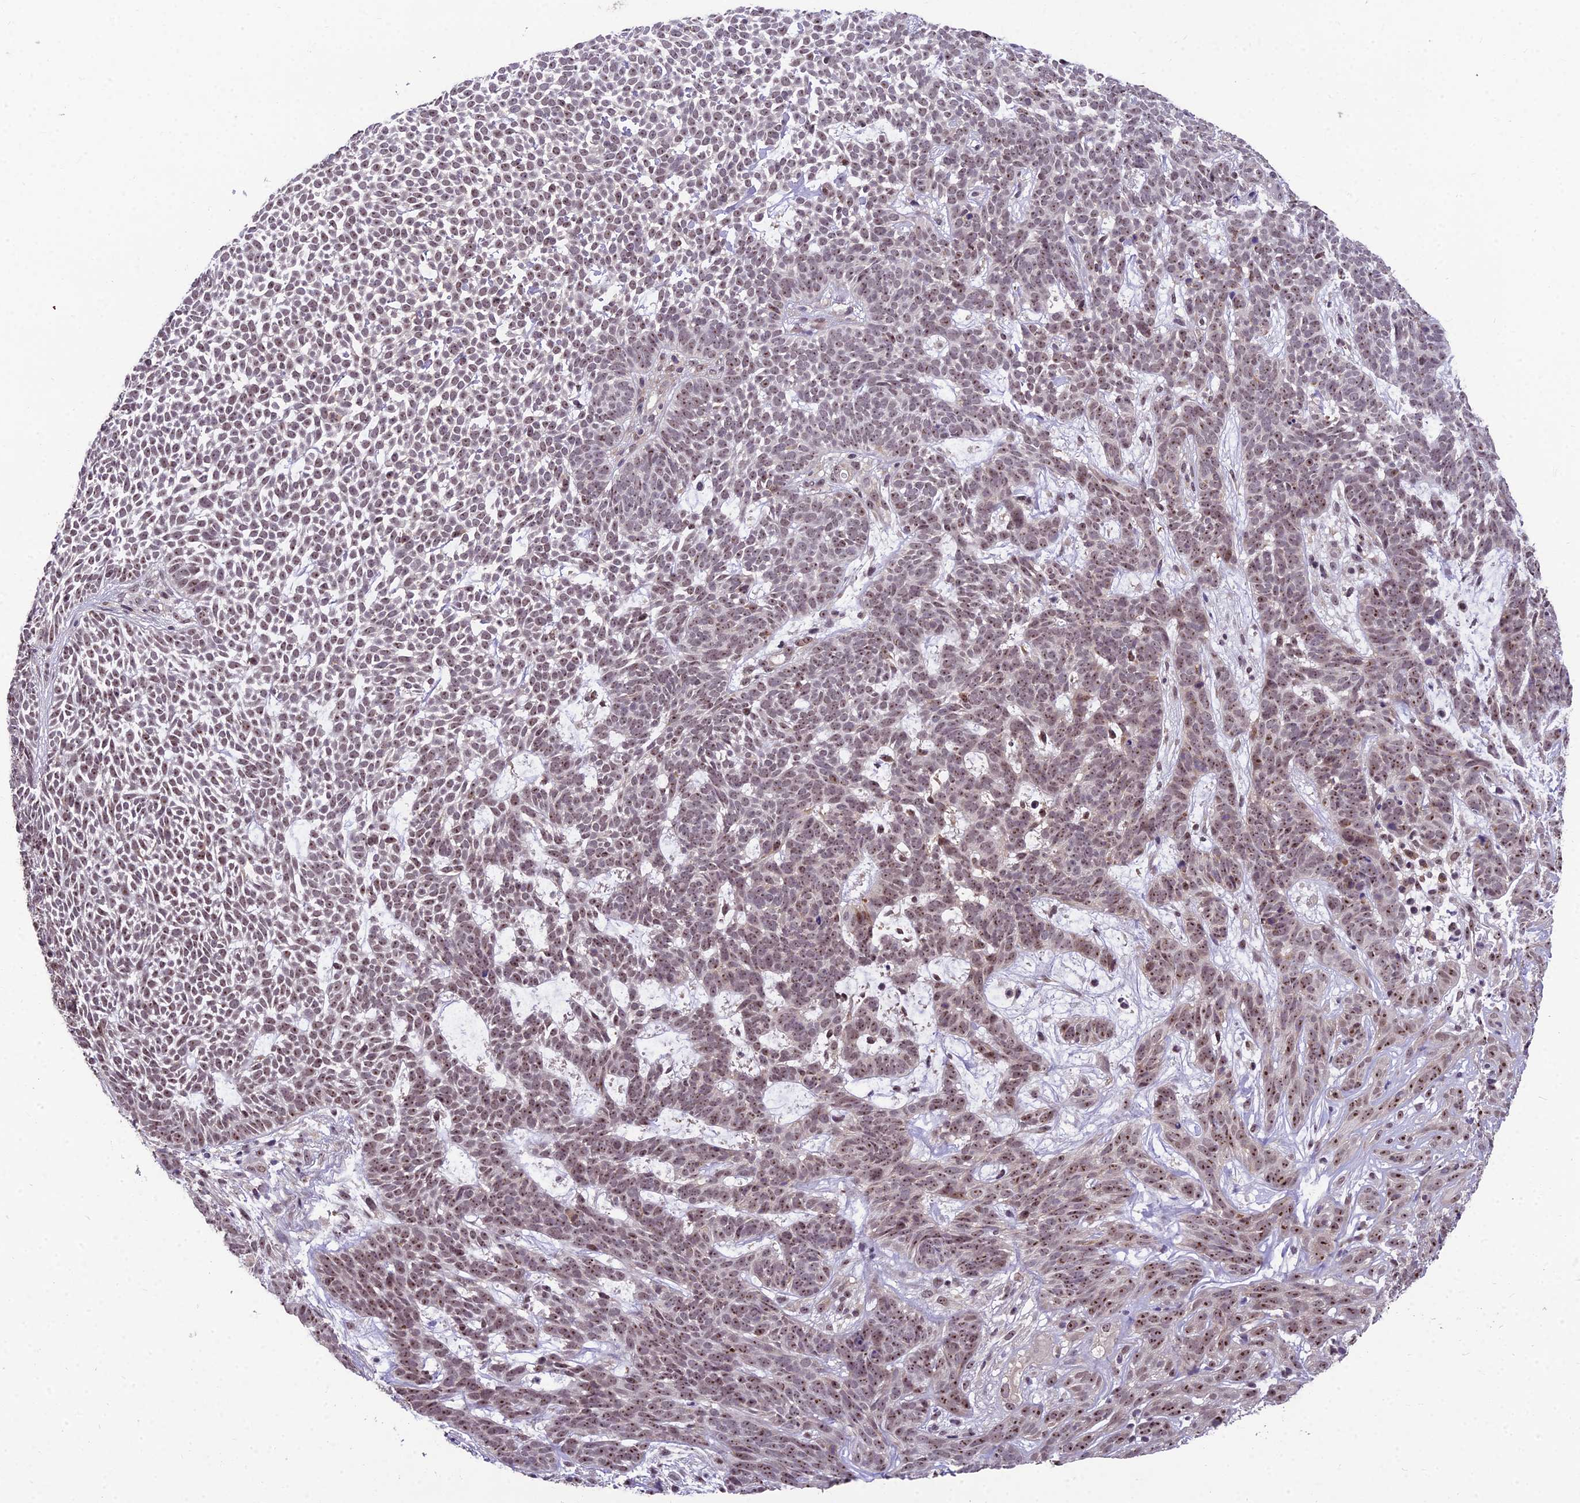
{"staining": {"intensity": "moderate", "quantity": ">75%", "location": "nuclear"}, "tissue": "skin cancer", "cell_type": "Tumor cells", "image_type": "cancer", "snomed": [{"axis": "morphology", "description": "Basal cell carcinoma"}, {"axis": "topography", "description": "Skin"}], "caption": "The histopathology image displays a brown stain indicating the presence of a protein in the nuclear of tumor cells in basal cell carcinoma (skin).", "gene": "ZNF333", "patient": {"sex": "female", "age": 78}}